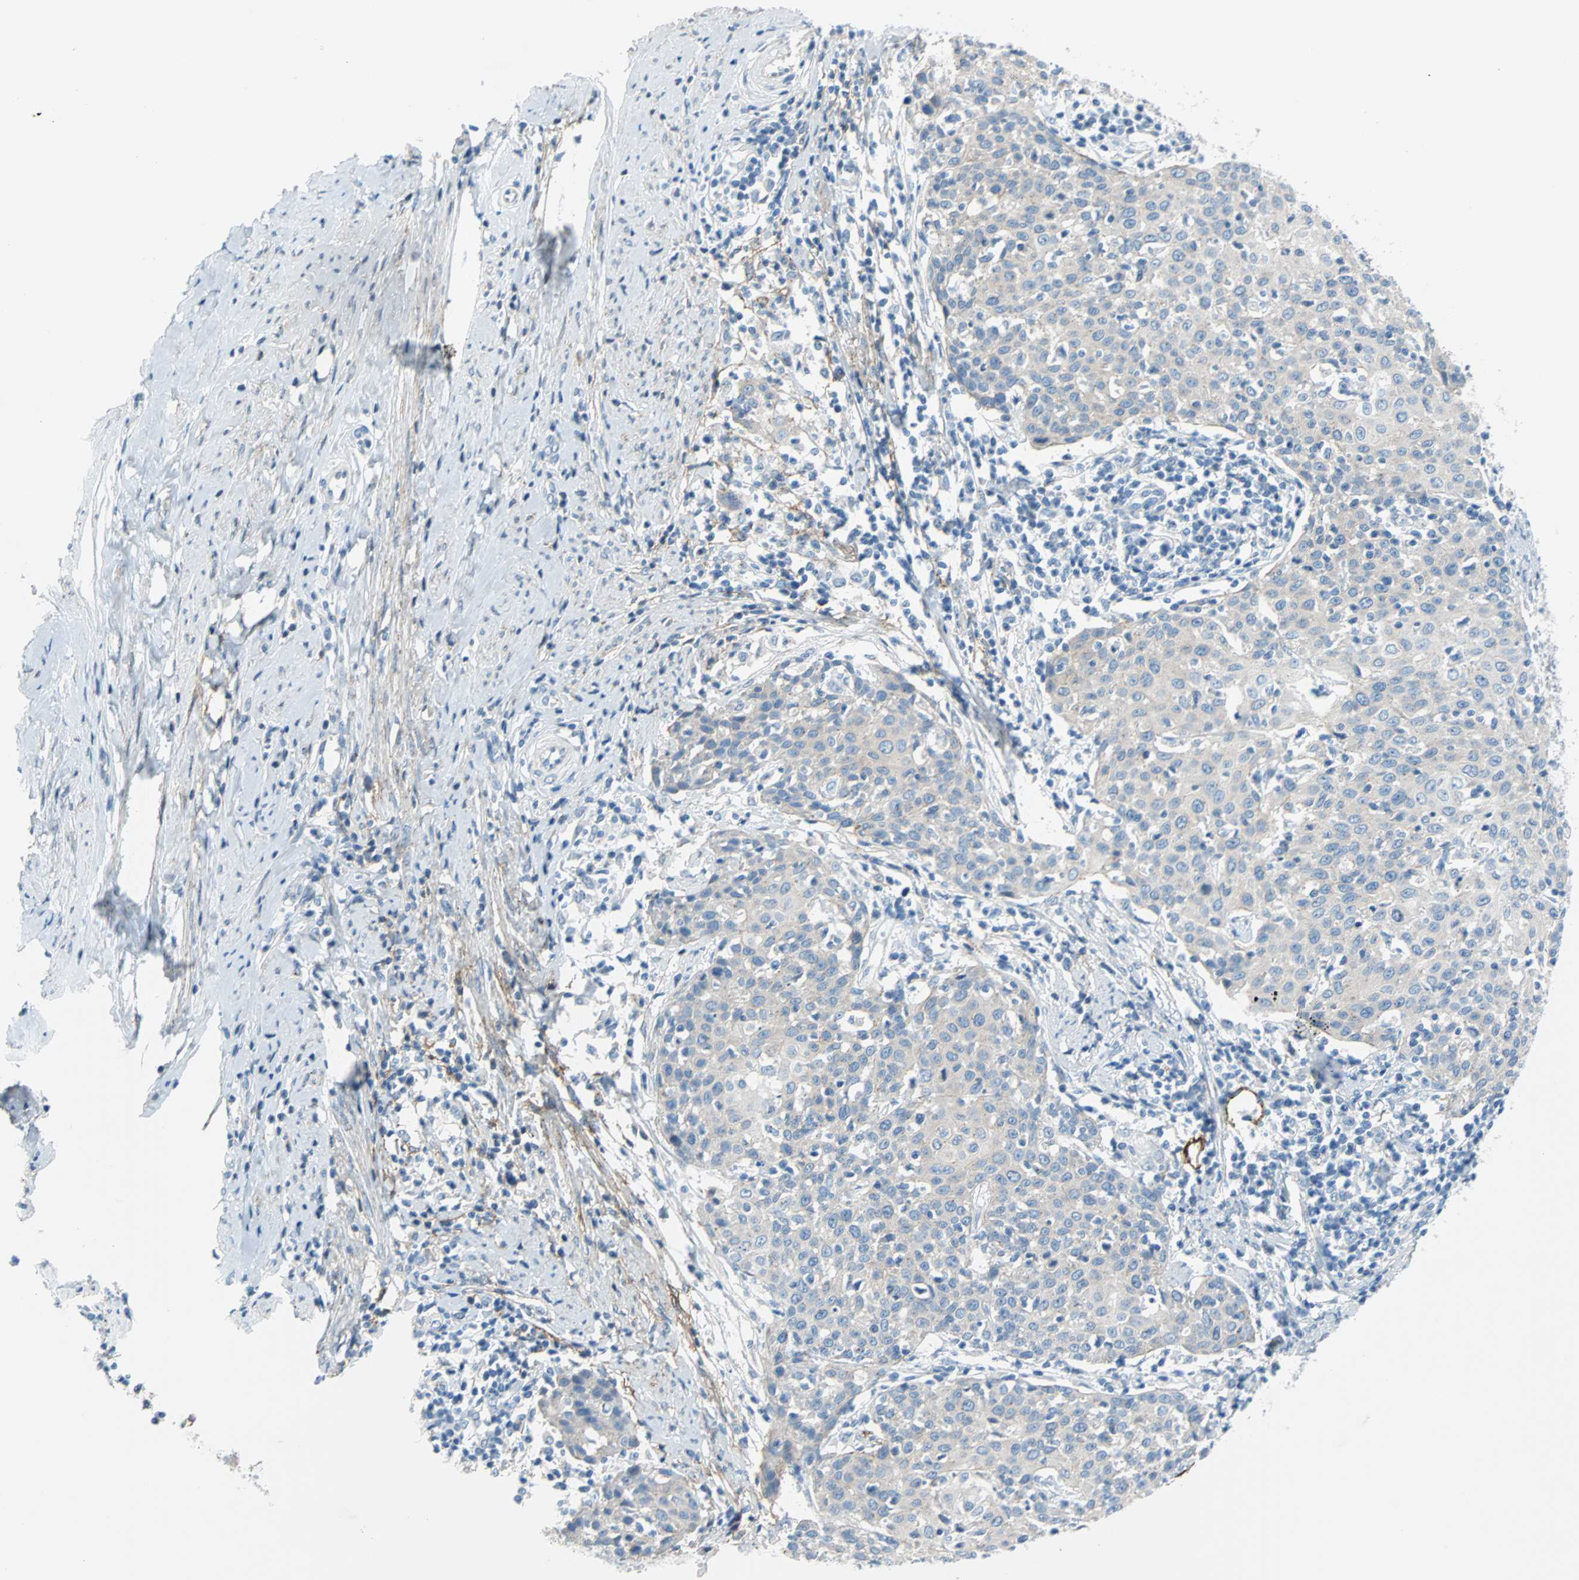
{"staining": {"intensity": "weak", "quantity": "25%-75%", "location": "cytoplasmic/membranous"}, "tissue": "cervical cancer", "cell_type": "Tumor cells", "image_type": "cancer", "snomed": [{"axis": "morphology", "description": "Squamous cell carcinoma, NOS"}, {"axis": "topography", "description": "Cervix"}], "caption": "Weak cytoplasmic/membranous protein staining is seen in approximately 25%-75% of tumor cells in cervical cancer (squamous cell carcinoma).", "gene": "PDPN", "patient": {"sex": "female", "age": 38}}